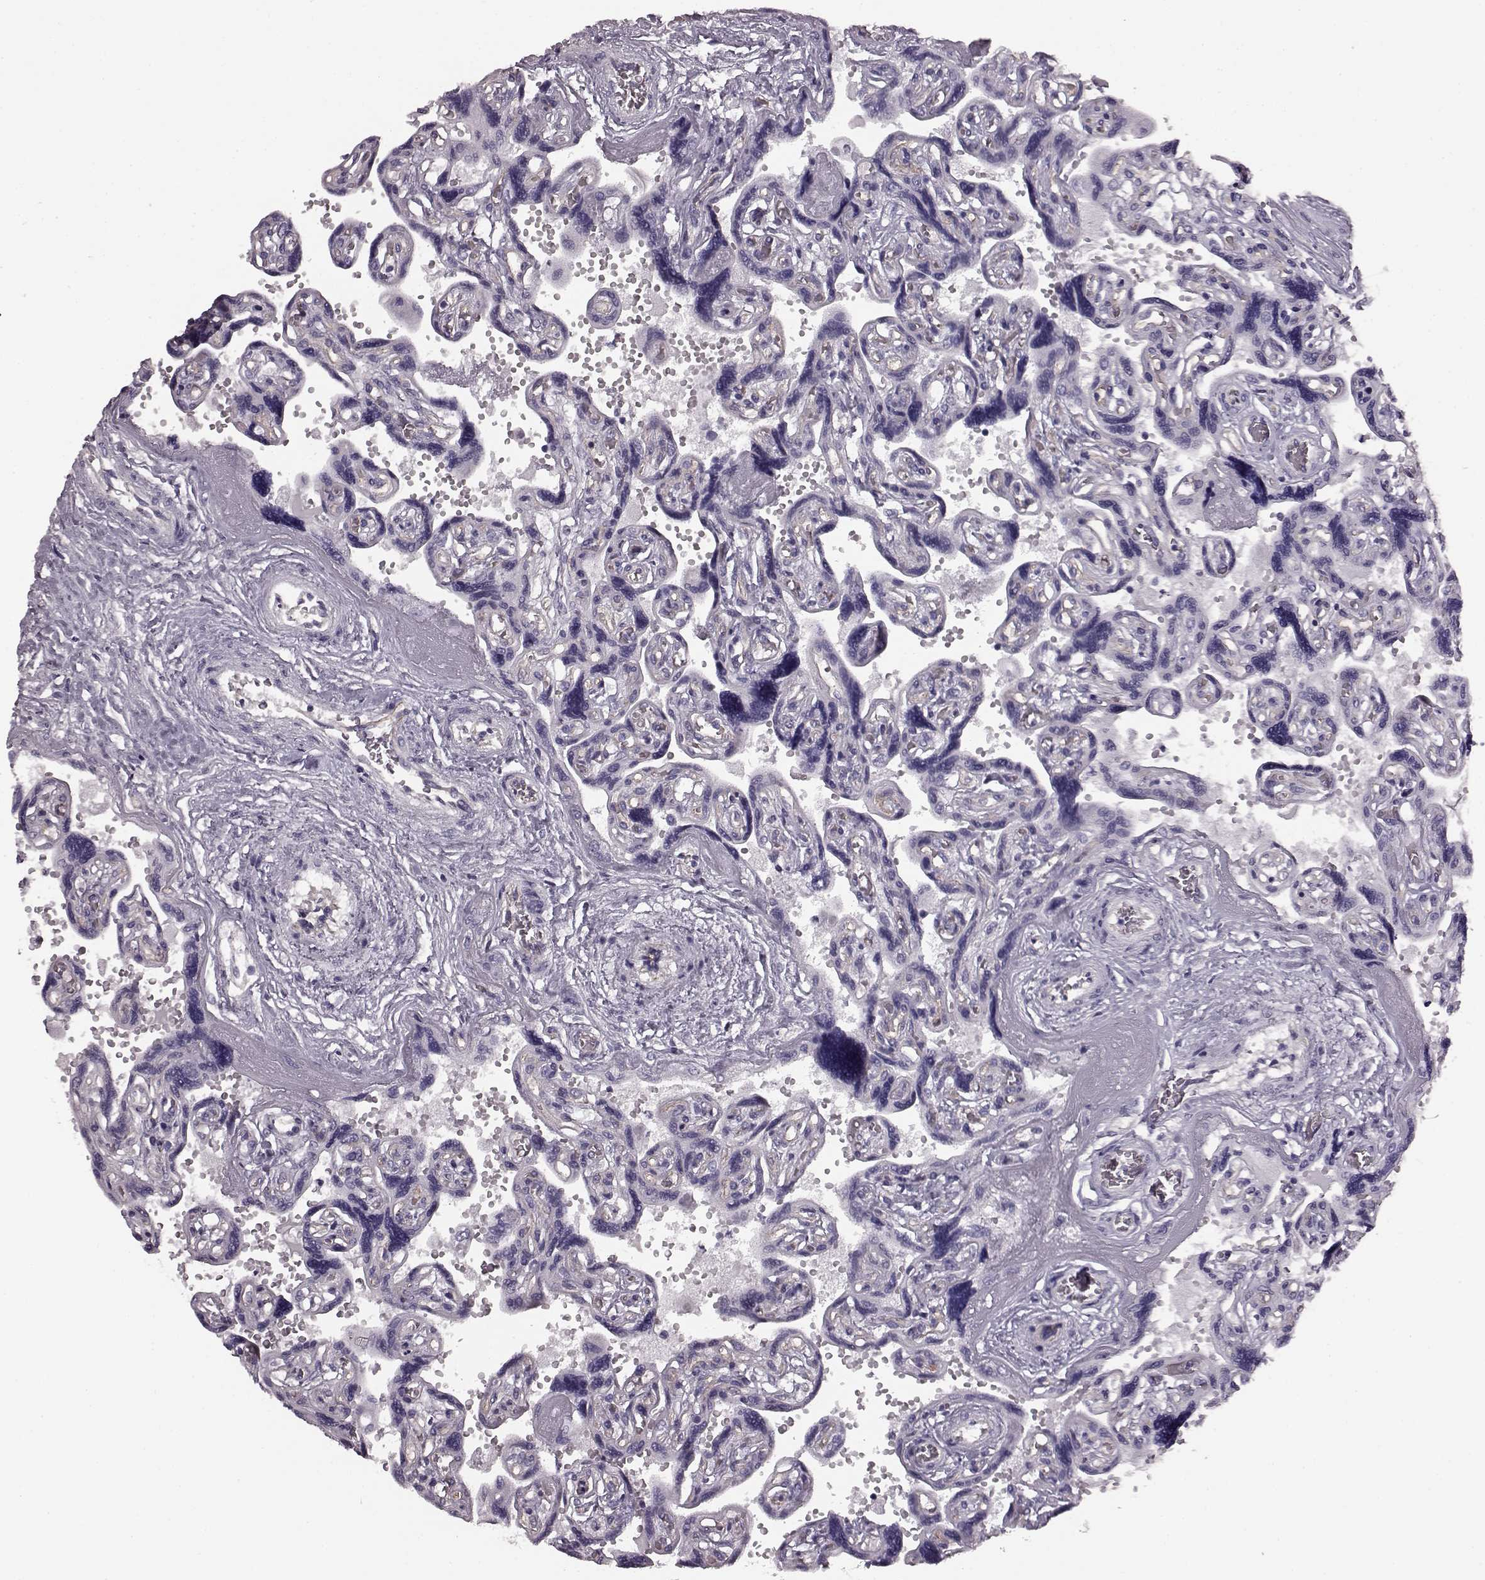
{"staining": {"intensity": "negative", "quantity": "none", "location": "none"}, "tissue": "placenta", "cell_type": "Decidual cells", "image_type": "normal", "snomed": [{"axis": "morphology", "description": "Normal tissue, NOS"}, {"axis": "topography", "description": "Placenta"}], "caption": "This is an immunohistochemistry (IHC) image of unremarkable human placenta. There is no positivity in decidual cells.", "gene": "SNTG1", "patient": {"sex": "female", "age": 32}}